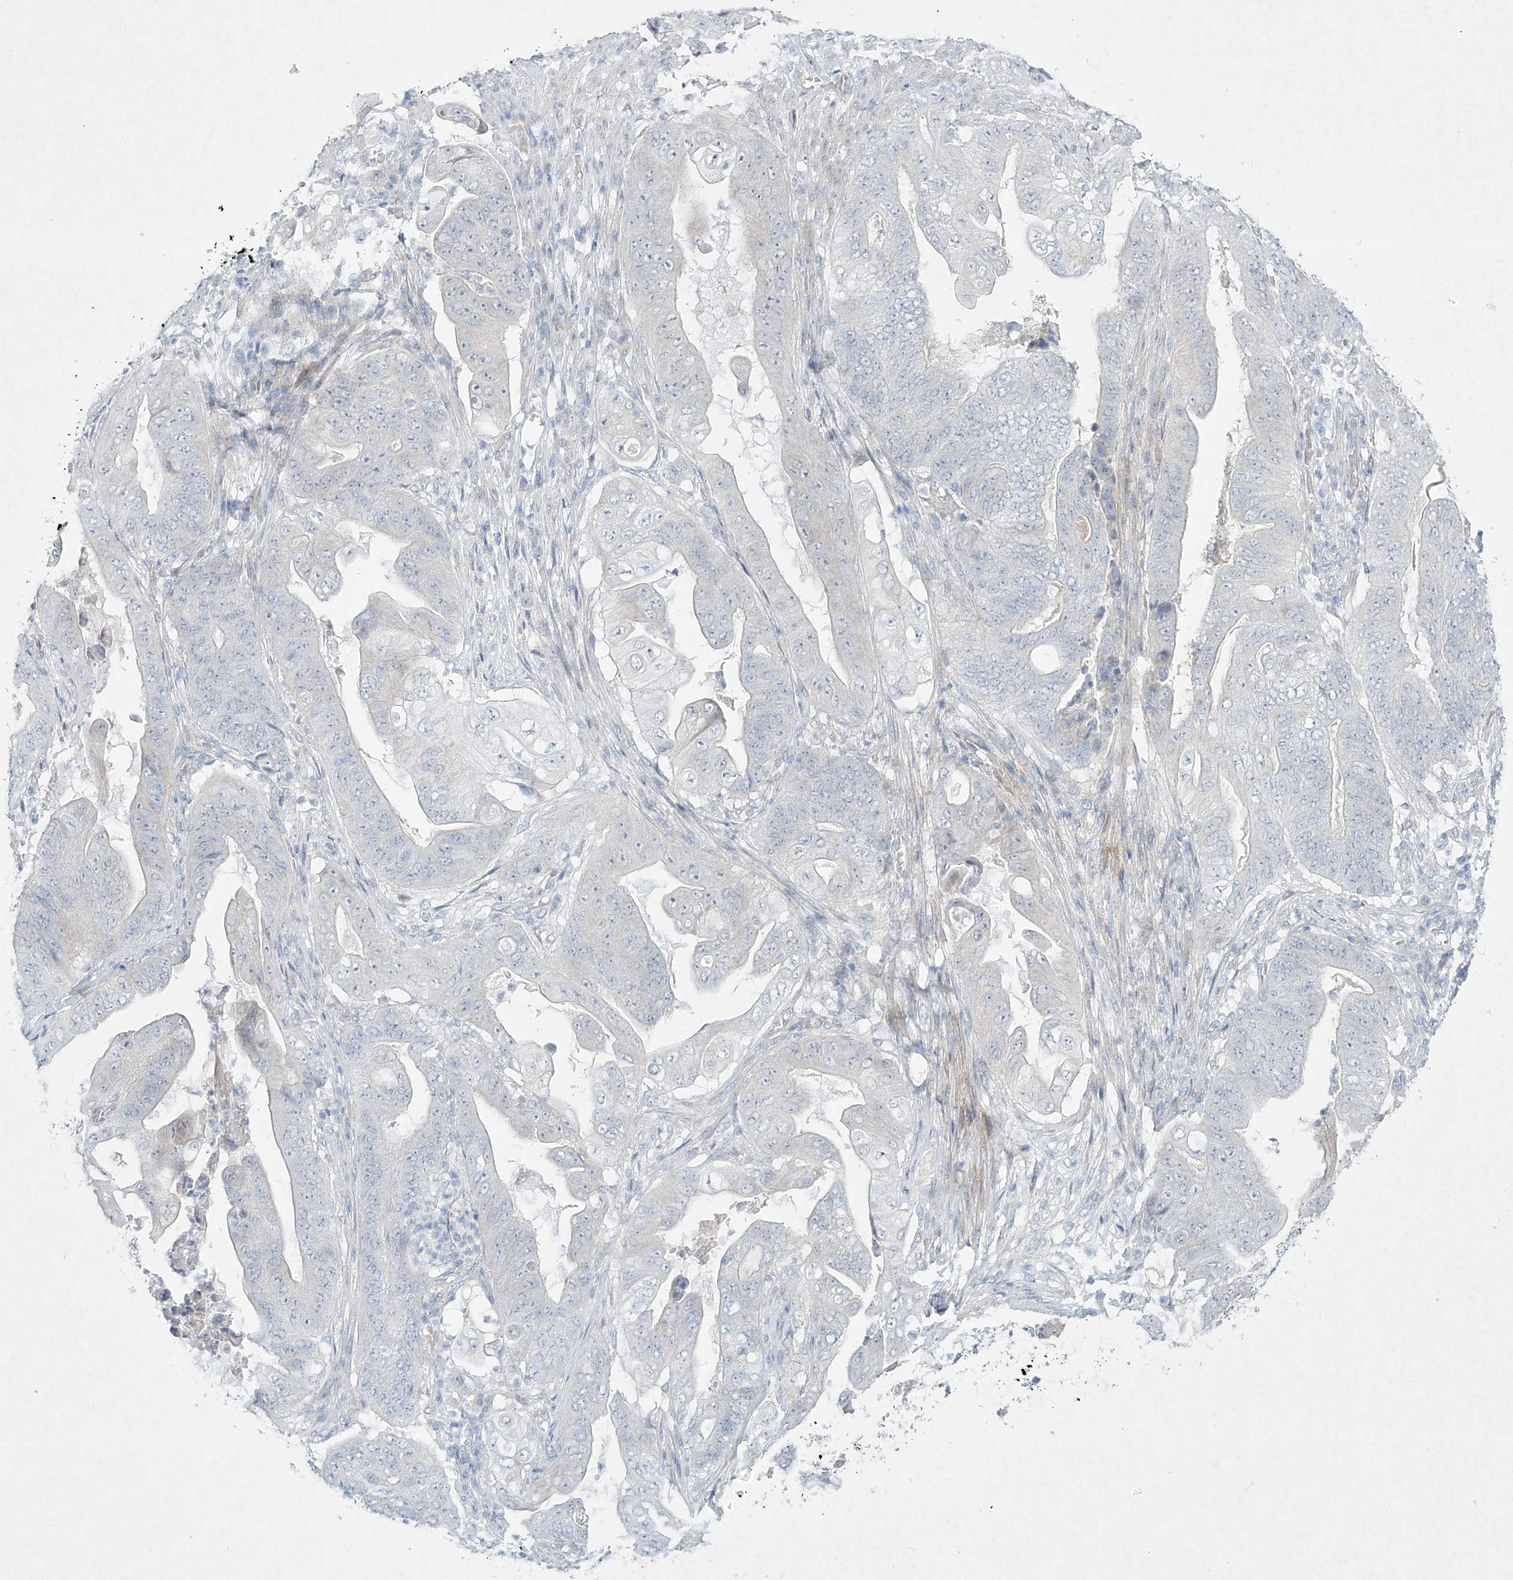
{"staining": {"intensity": "negative", "quantity": "none", "location": "none"}, "tissue": "stomach cancer", "cell_type": "Tumor cells", "image_type": "cancer", "snomed": [{"axis": "morphology", "description": "Adenocarcinoma, NOS"}, {"axis": "topography", "description": "Stomach"}], "caption": "IHC histopathology image of human adenocarcinoma (stomach) stained for a protein (brown), which exhibits no expression in tumor cells.", "gene": "PAX6", "patient": {"sex": "female", "age": 73}}